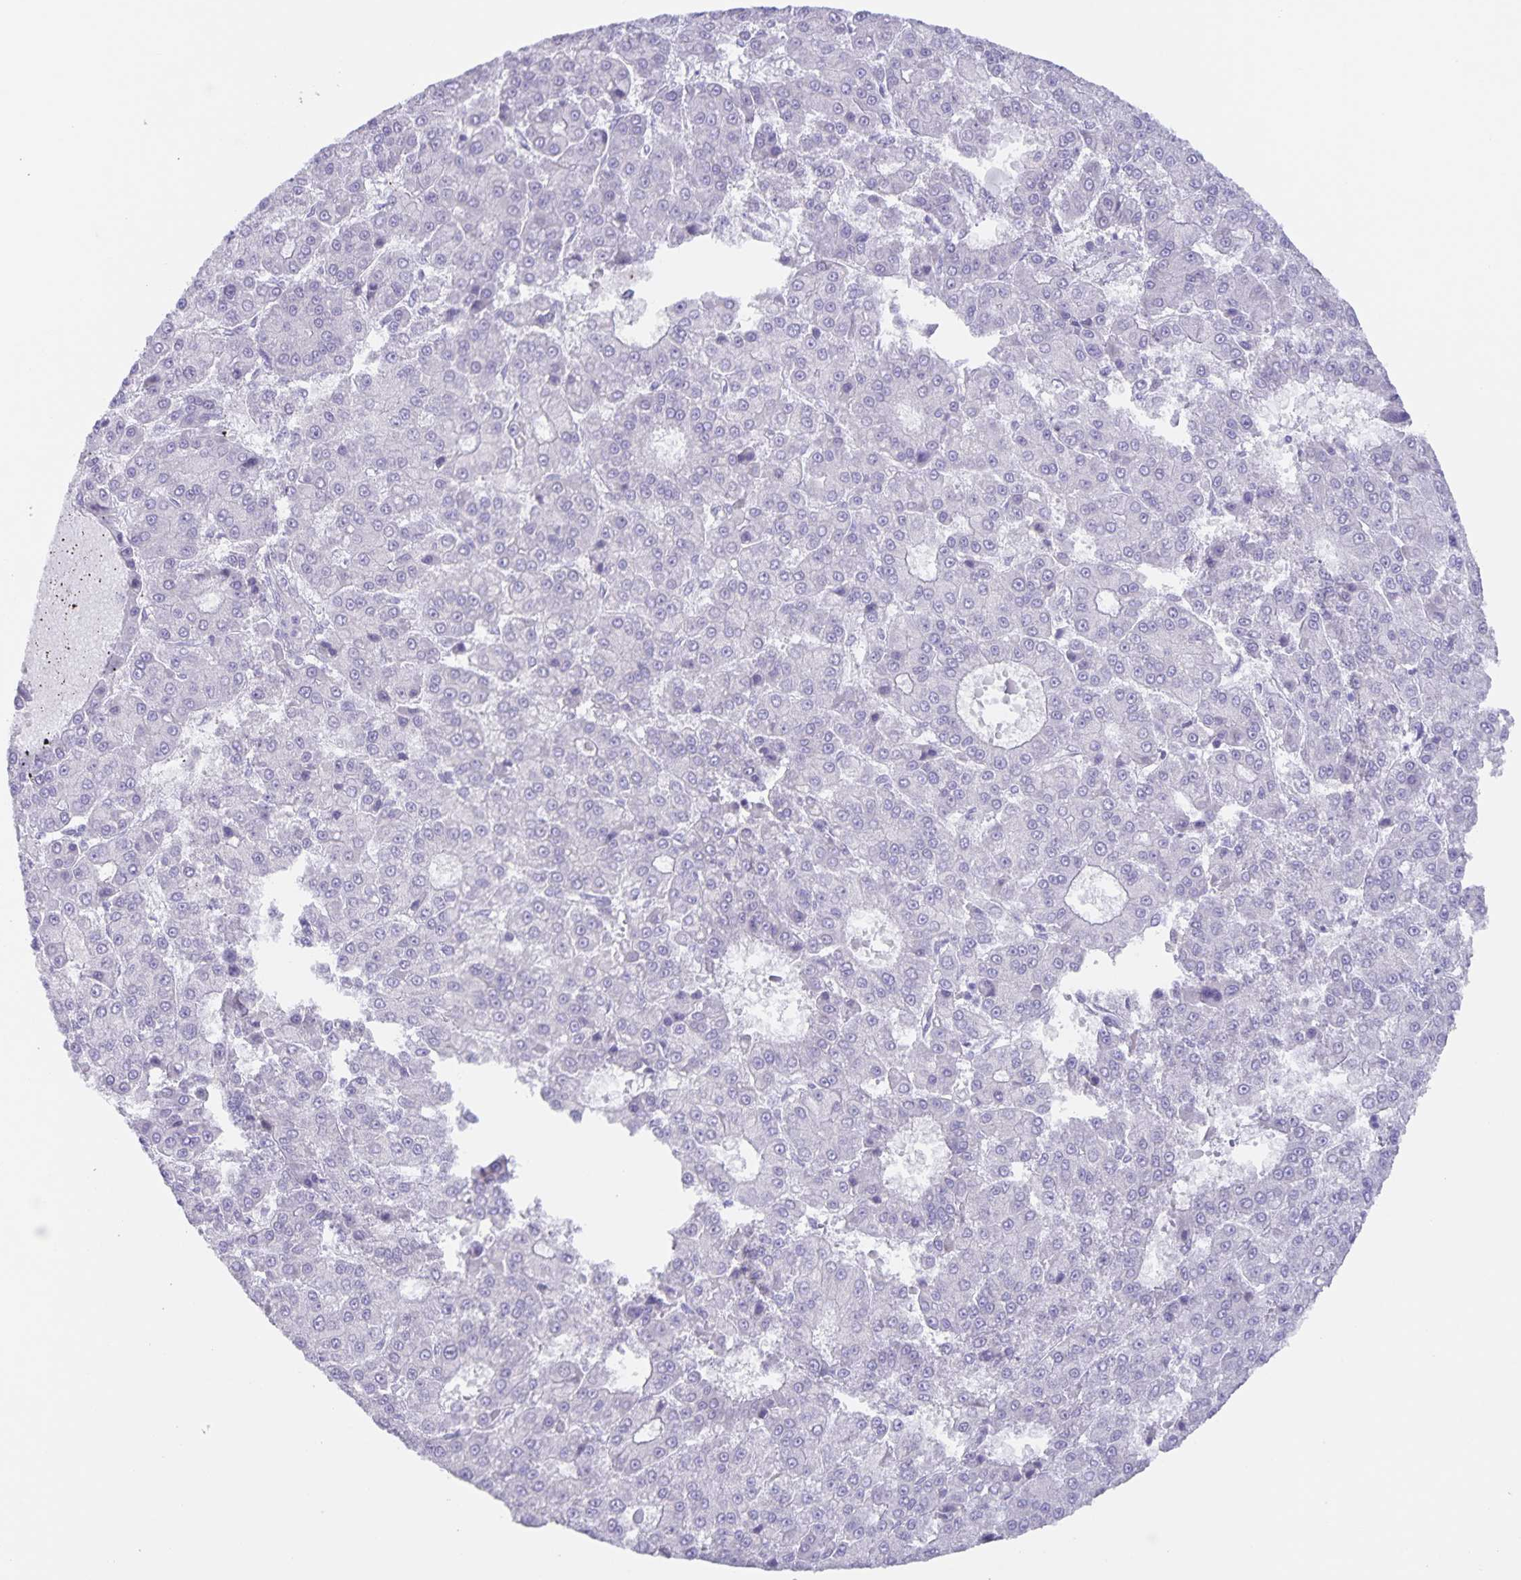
{"staining": {"intensity": "negative", "quantity": "none", "location": "none"}, "tissue": "liver cancer", "cell_type": "Tumor cells", "image_type": "cancer", "snomed": [{"axis": "morphology", "description": "Carcinoma, Hepatocellular, NOS"}, {"axis": "topography", "description": "Liver"}], "caption": "The photomicrograph demonstrates no significant staining in tumor cells of liver cancer.", "gene": "AQP4", "patient": {"sex": "male", "age": 70}}